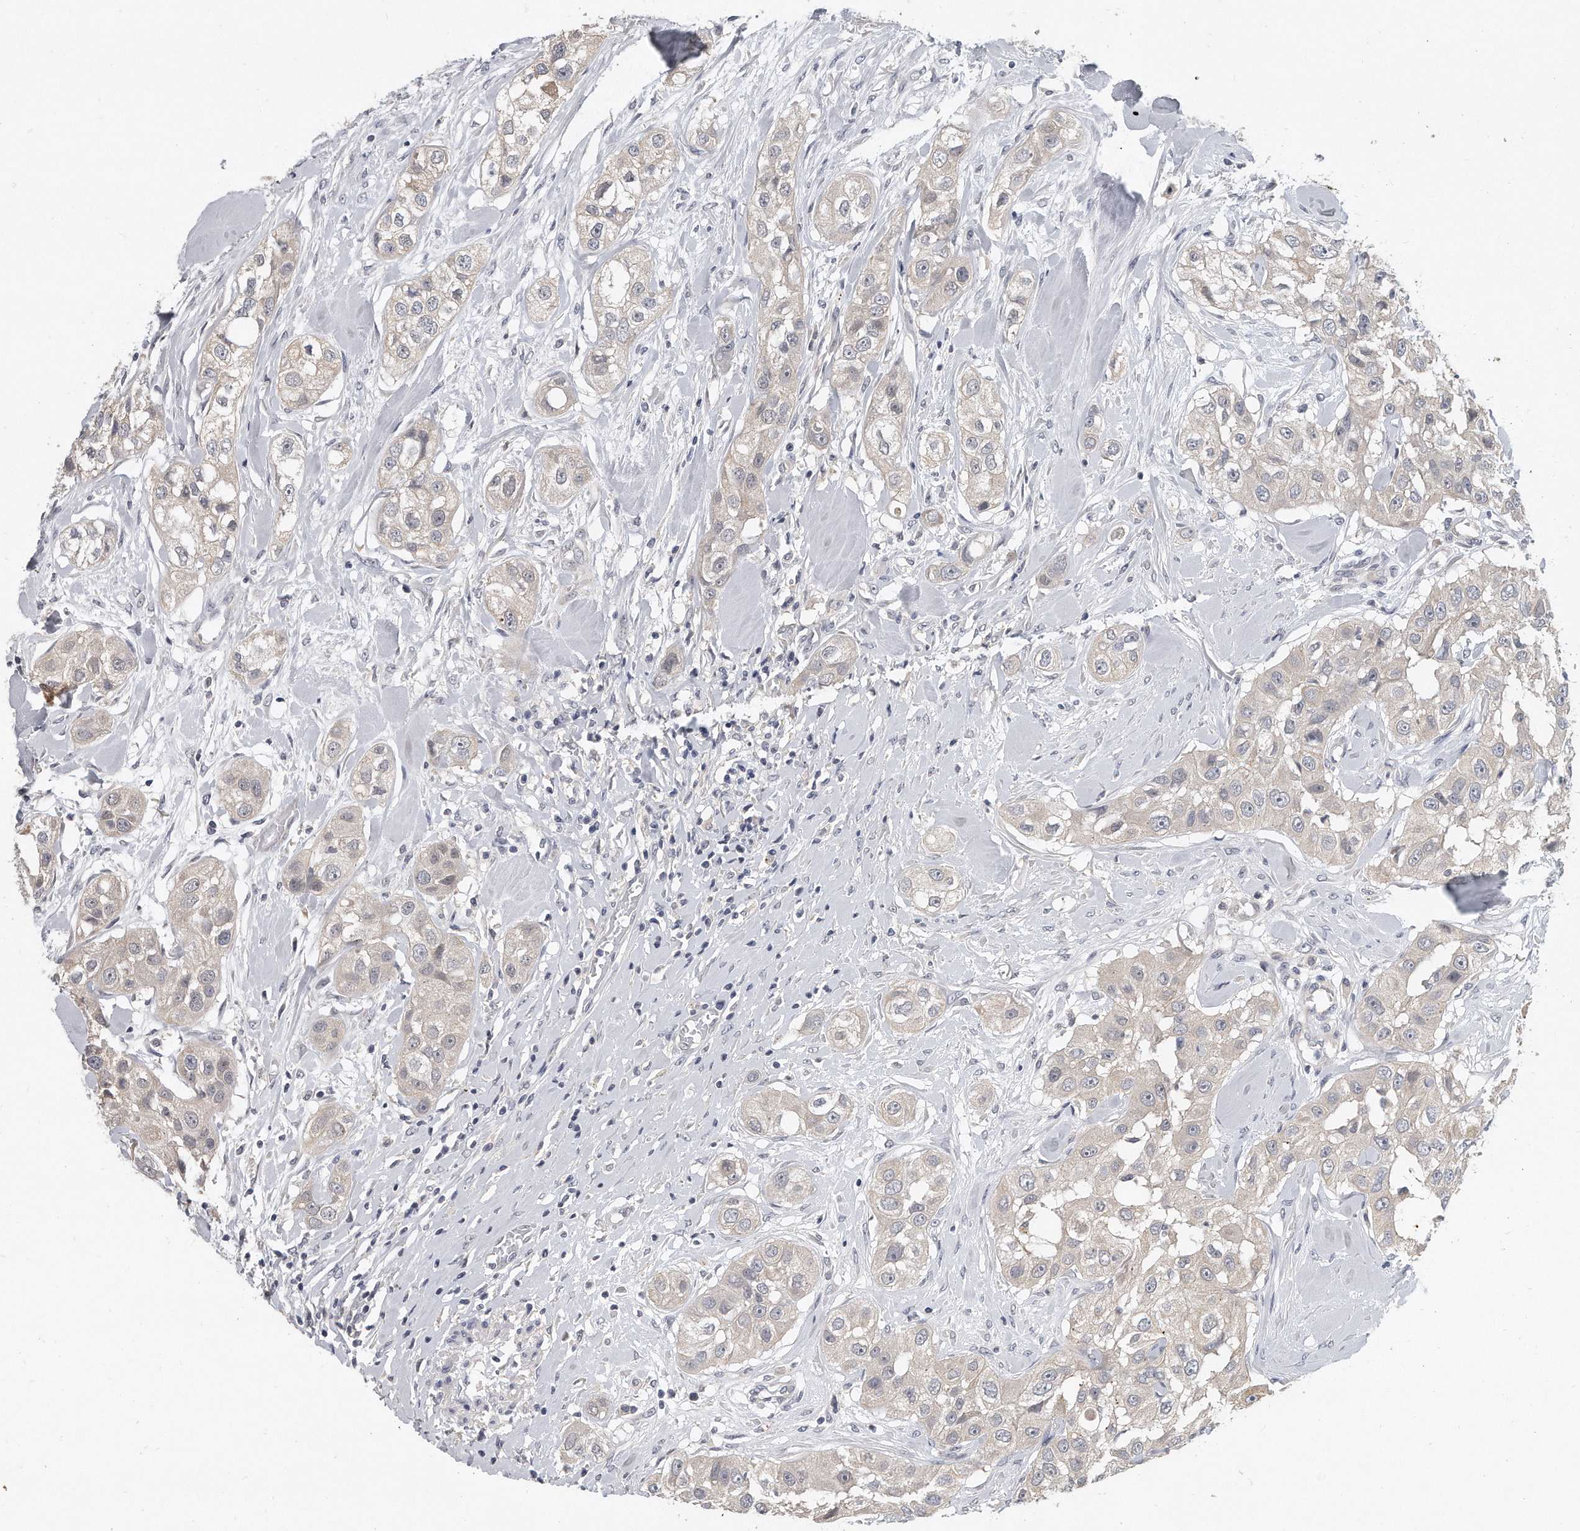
{"staining": {"intensity": "negative", "quantity": "none", "location": "none"}, "tissue": "head and neck cancer", "cell_type": "Tumor cells", "image_type": "cancer", "snomed": [{"axis": "morphology", "description": "Normal tissue, NOS"}, {"axis": "morphology", "description": "Squamous cell carcinoma, NOS"}, {"axis": "topography", "description": "Skeletal muscle"}, {"axis": "topography", "description": "Head-Neck"}], "caption": "IHC of head and neck squamous cell carcinoma demonstrates no expression in tumor cells. (DAB (3,3'-diaminobenzidine) IHC with hematoxylin counter stain).", "gene": "KLHL7", "patient": {"sex": "male", "age": 51}}